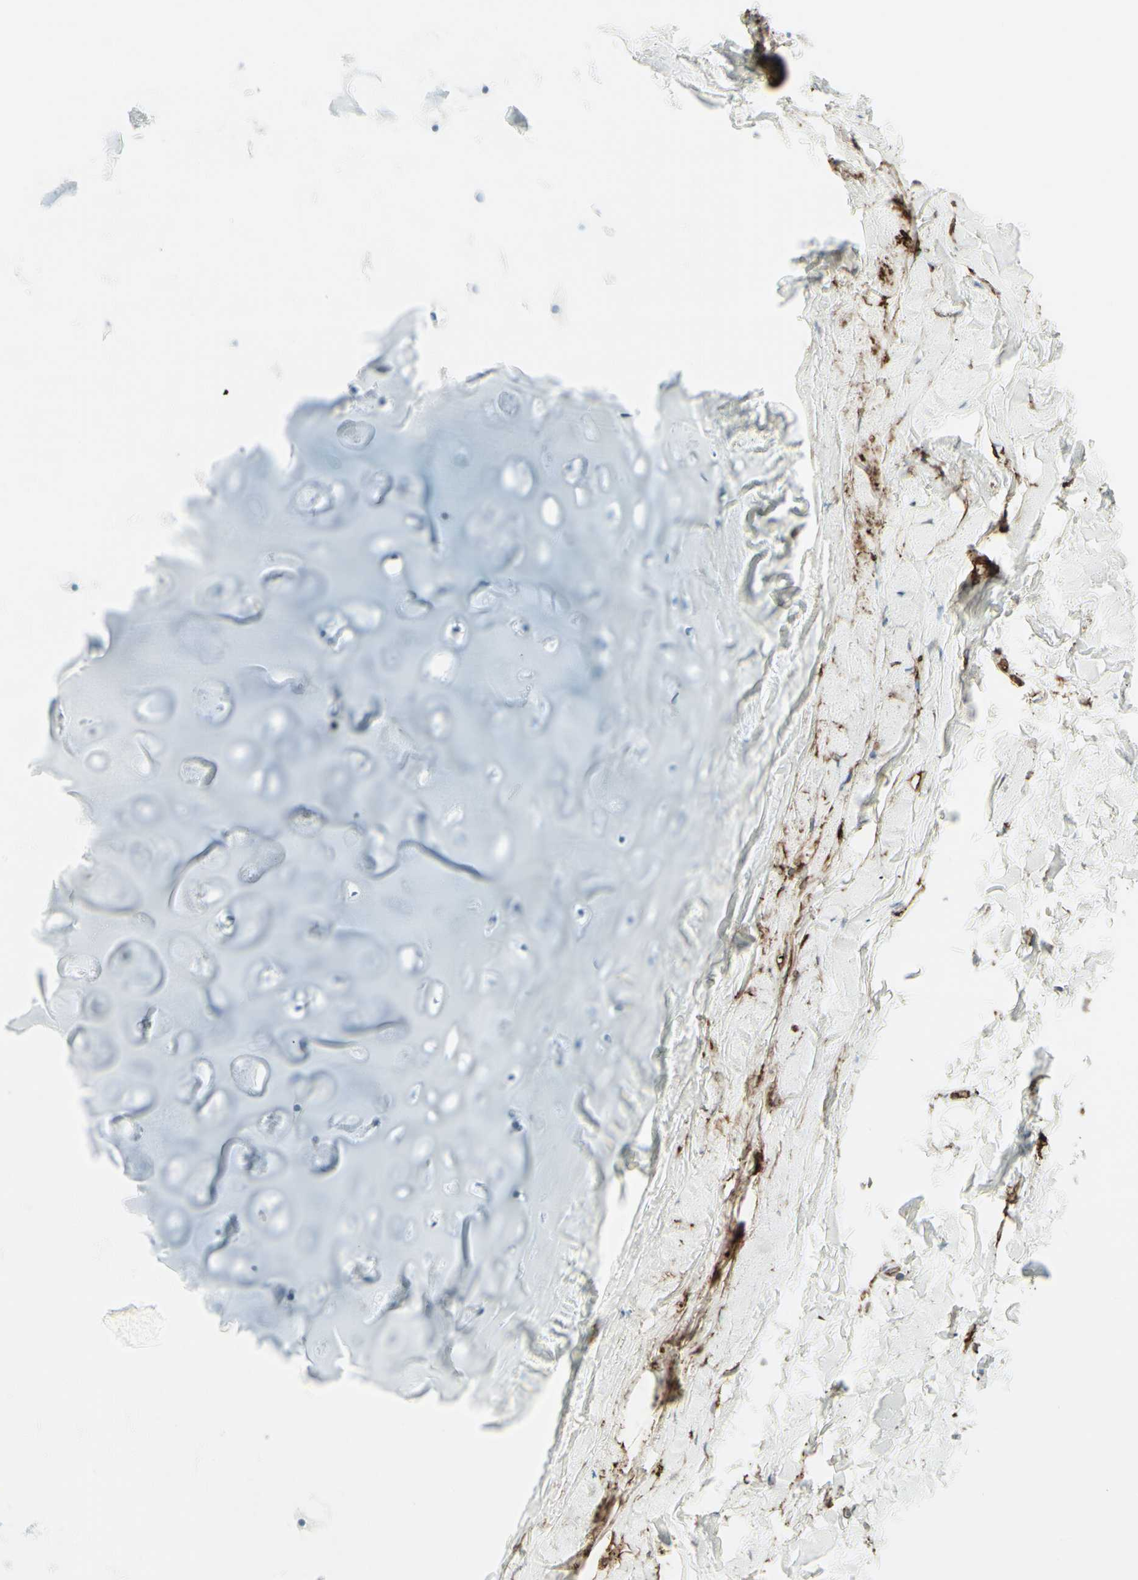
{"staining": {"intensity": "negative", "quantity": "none", "location": "none"}, "tissue": "adipose tissue", "cell_type": "Adipocytes", "image_type": "normal", "snomed": [{"axis": "morphology", "description": "Normal tissue, NOS"}, {"axis": "topography", "description": "Bronchus"}], "caption": "Immunohistochemistry (IHC) histopathology image of unremarkable adipose tissue stained for a protein (brown), which displays no expression in adipocytes.", "gene": "HLA", "patient": {"sex": "female", "age": 73}}